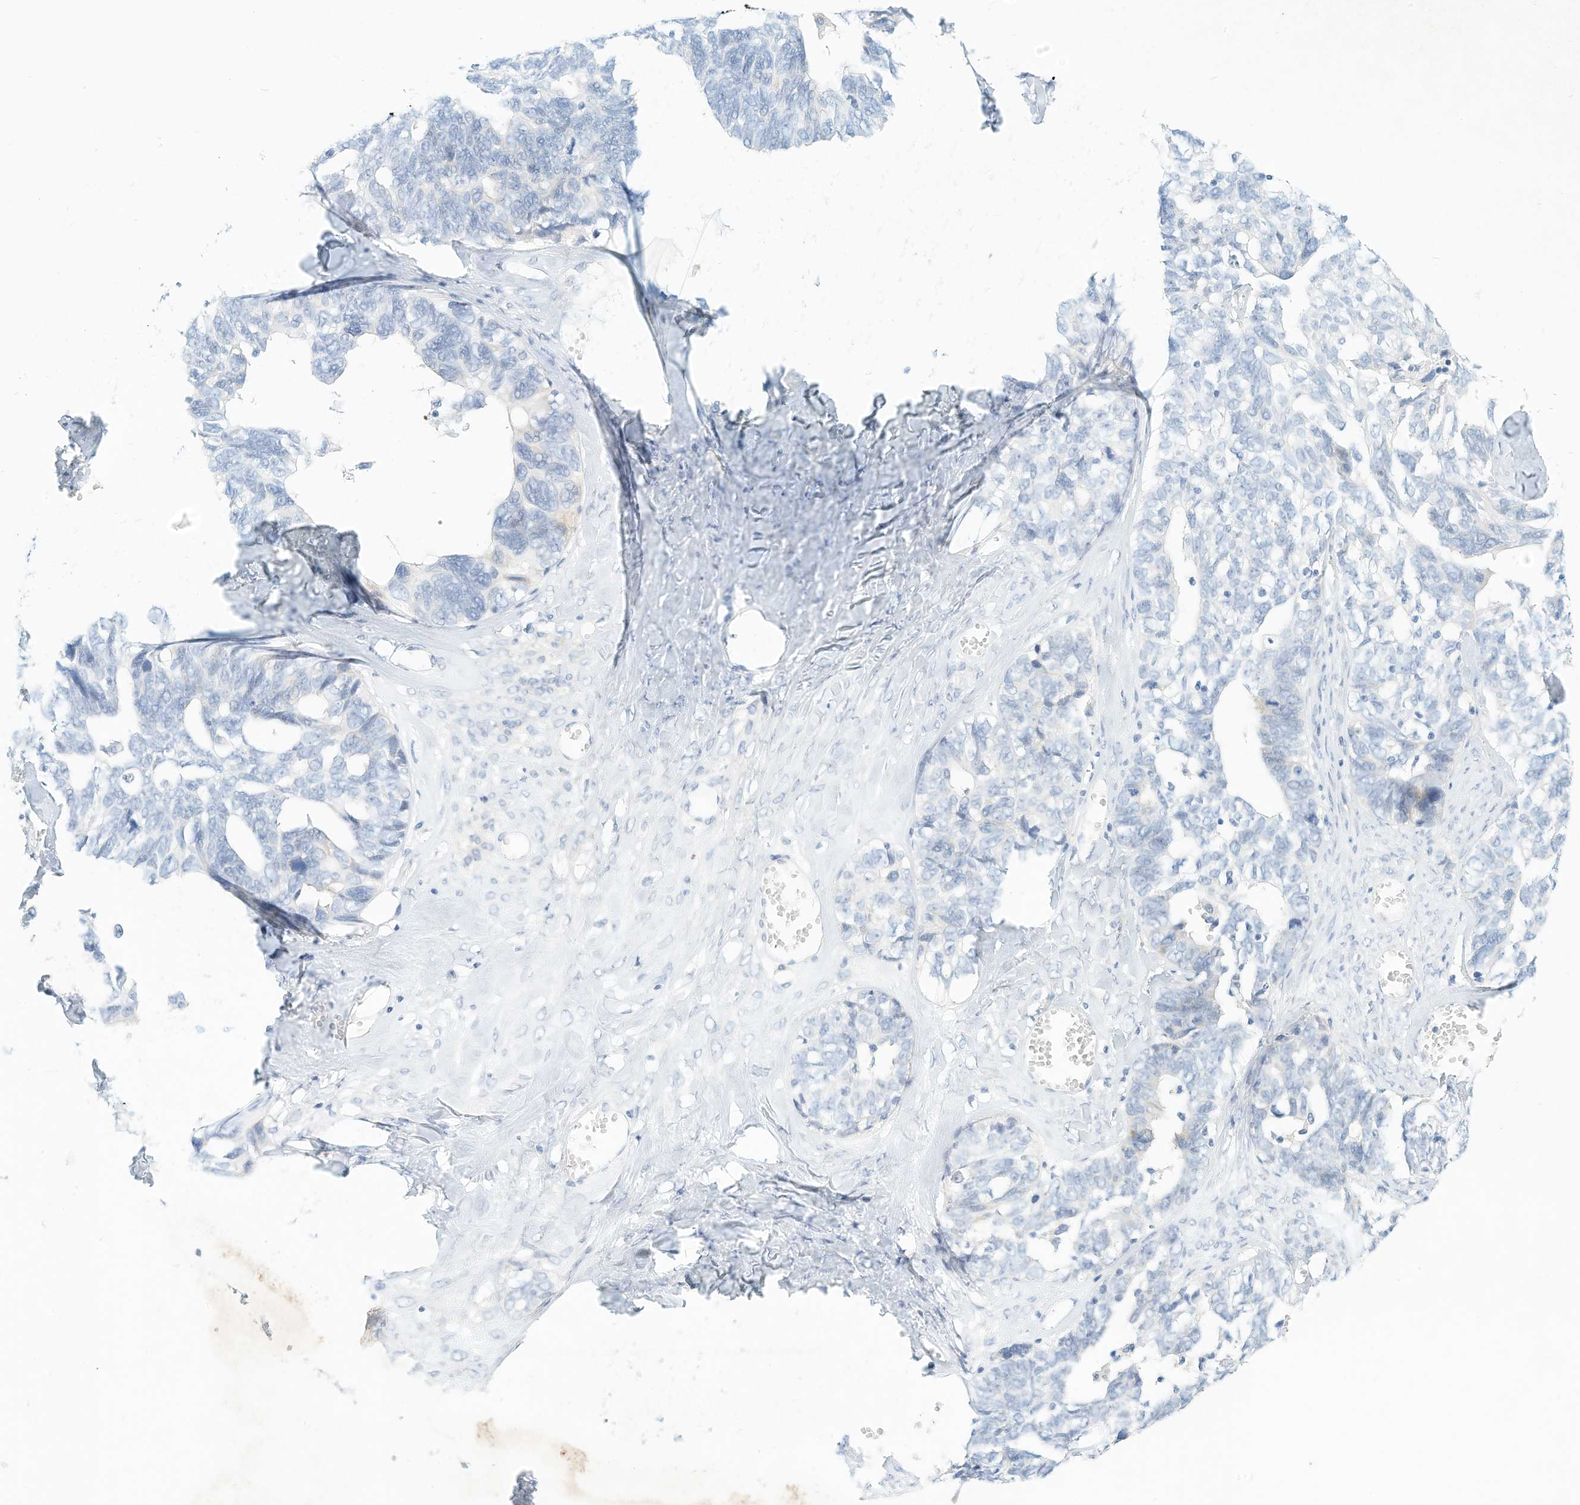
{"staining": {"intensity": "negative", "quantity": "none", "location": "none"}, "tissue": "ovarian cancer", "cell_type": "Tumor cells", "image_type": "cancer", "snomed": [{"axis": "morphology", "description": "Cystadenocarcinoma, serous, NOS"}, {"axis": "topography", "description": "Ovary"}], "caption": "Protein analysis of ovarian cancer (serous cystadenocarcinoma) reveals no significant staining in tumor cells.", "gene": "SPOCD1", "patient": {"sex": "female", "age": 79}}